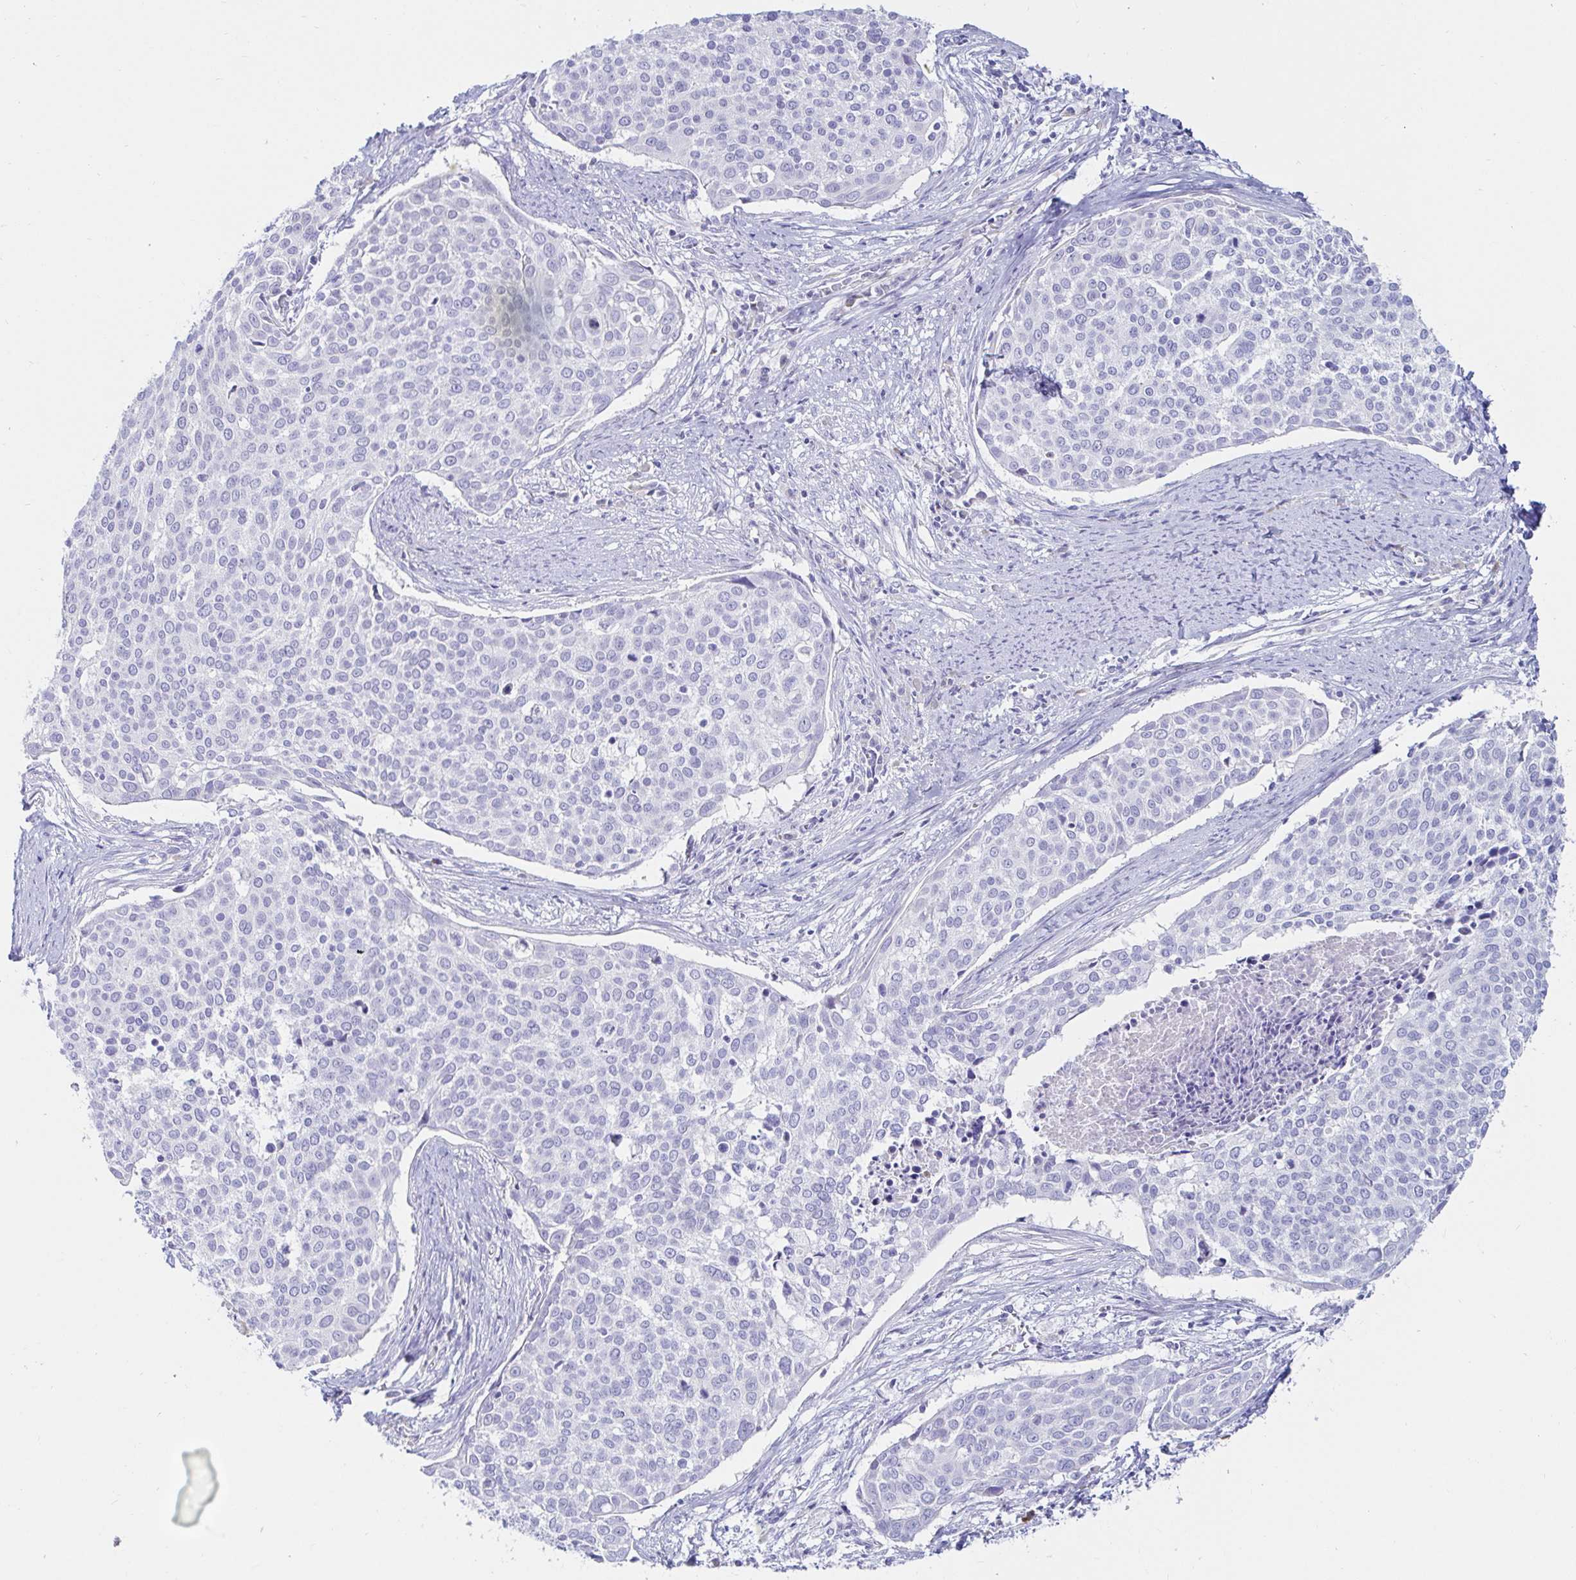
{"staining": {"intensity": "negative", "quantity": "none", "location": "none"}, "tissue": "cervical cancer", "cell_type": "Tumor cells", "image_type": "cancer", "snomed": [{"axis": "morphology", "description": "Squamous cell carcinoma, NOS"}, {"axis": "topography", "description": "Cervix"}], "caption": "Immunohistochemistry (IHC) of cervical squamous cell carcinoma displays no expression in tumor cells.", "gene": "C4orf17", "patient": {"sex": "female", "age": 39}}